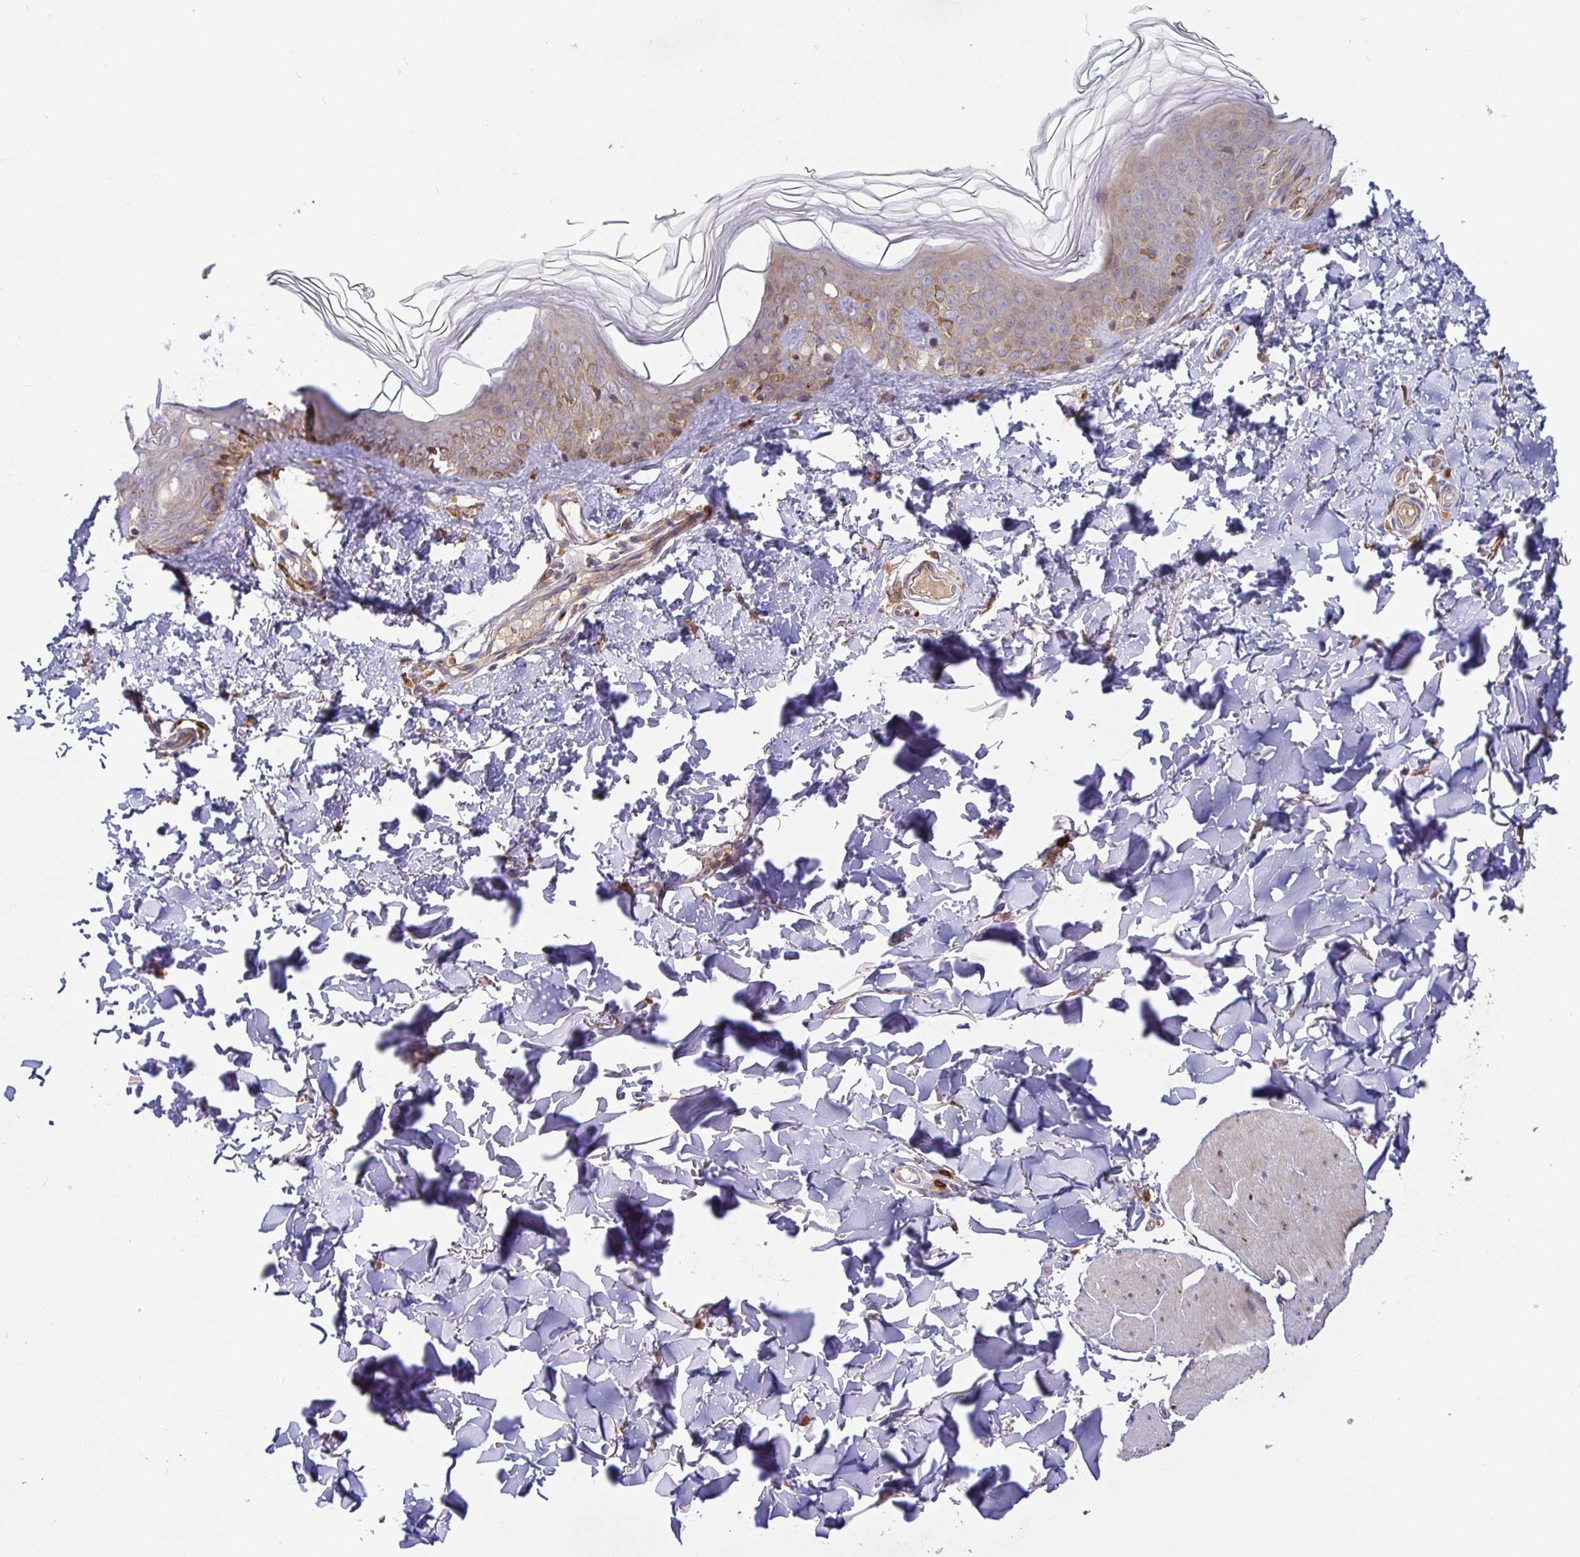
{"staining": {"intensity": "moderate", "quantity": "<25%", "location": "cytoplasmic/membranous"}, "tissue": "skin", "cell_type": "Fibroblasts", "image_type": "normal", "snomed": [{"axis": "morphology", "description": "Normal tissue, NOS"}, {"axis": "topography", "description": "Skin"}, {"axis": "topography", "description": "Peripheral nerve tissue"}], "caption": "Protein expression analysis of benign human skin reveals moderate cytoplasmic/membranous expression in approximately <25% of fibroblasts. The staining was performed using DAB (3,3'-diaminobenzidine), with brown indicating positive protein expression. Nuclei are stained blue with hematoxylin.", "gene": "SNX8", "patient": {"sex": "female", "age": 45}}